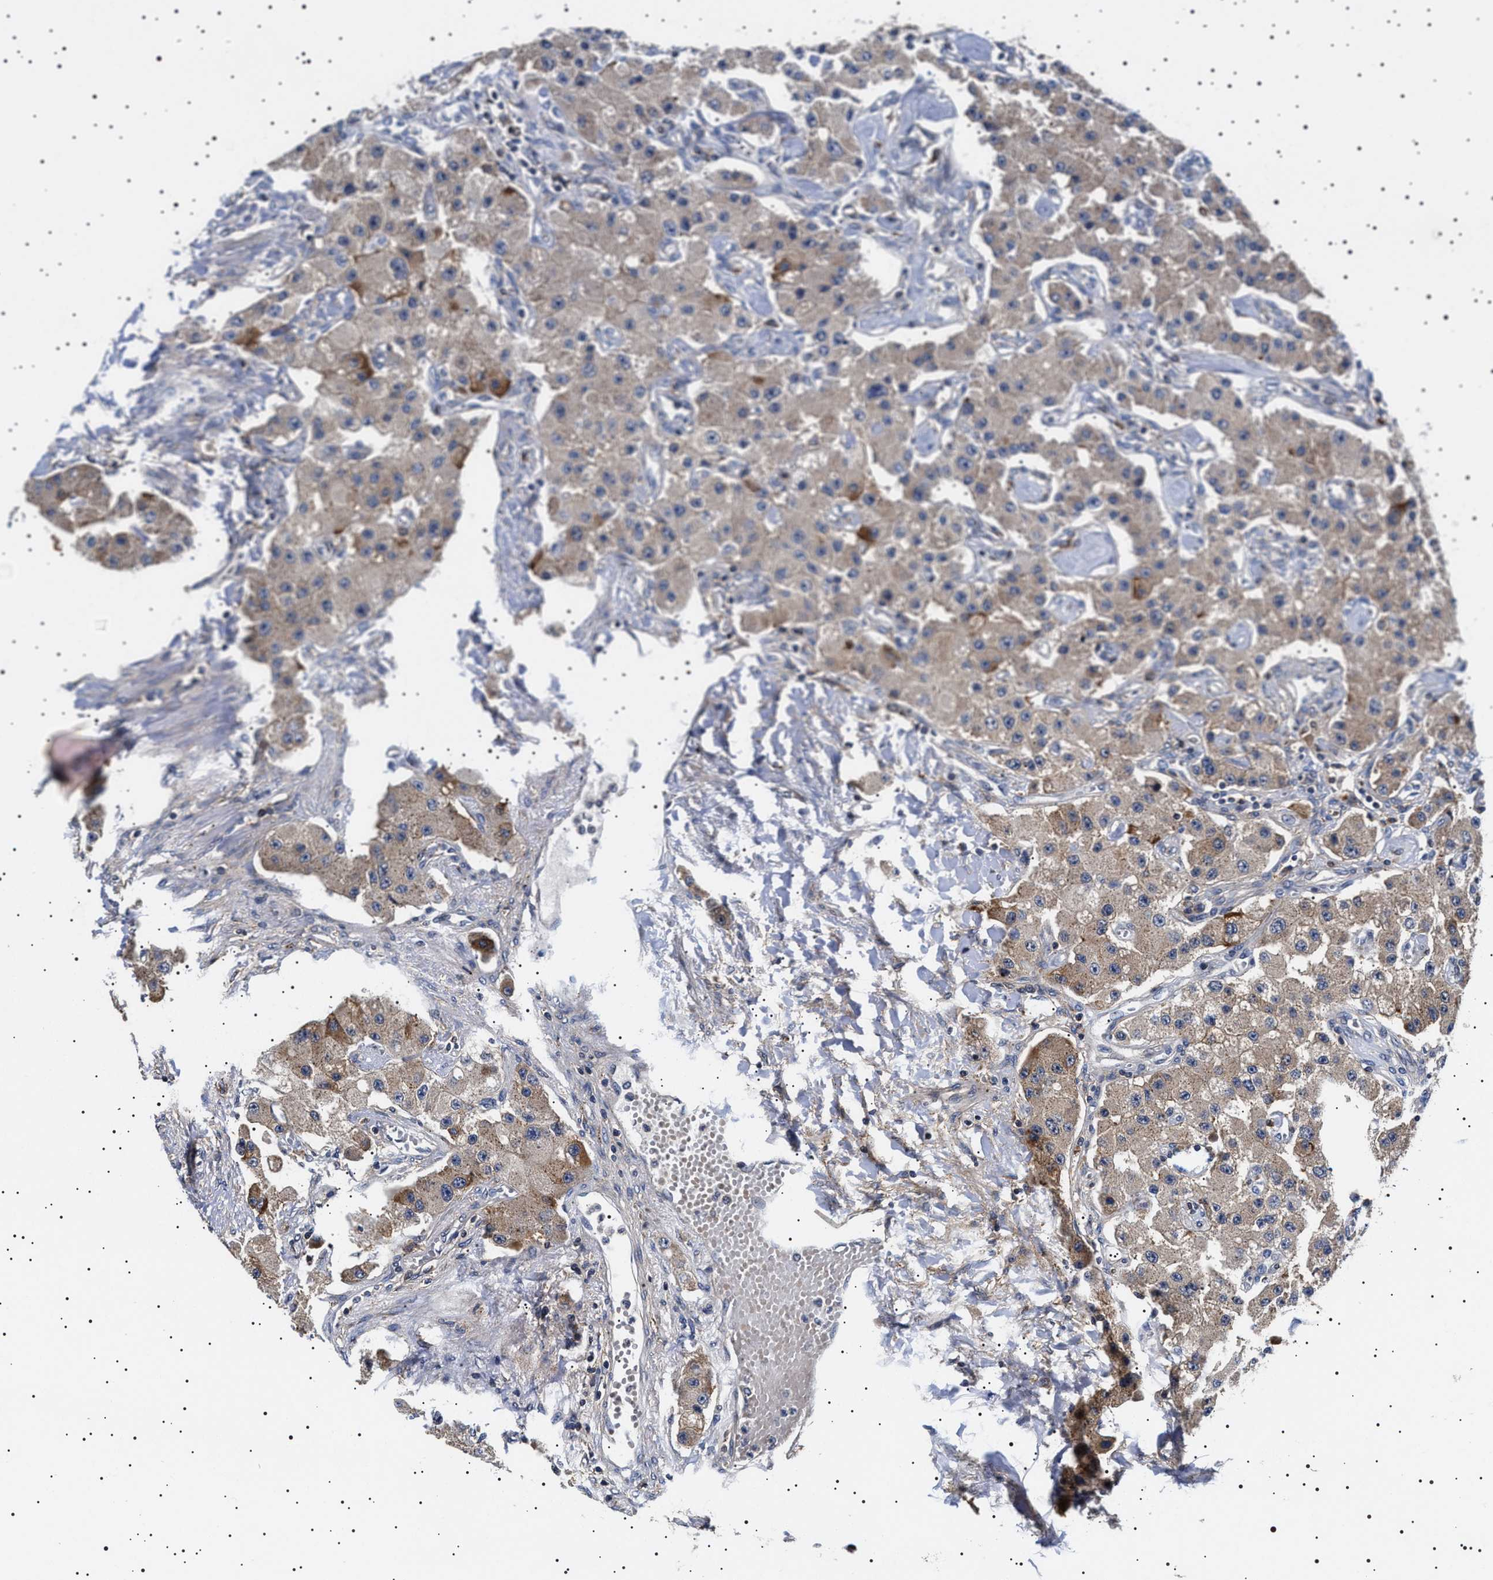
{"staining": {"intensity": "weak", "quantity": ">75%", "location": "cytoplasmic/membranous"}, "tissue": "carcinoid", "cell_type": "Tumor cells", "image_type": "cancer", "snomed": [{"axis": "morphology", "description": "Carcinoid, malignant, NOS"}, {"axis": "topography", "description": "Pancreas"}], "caption": "Weak cytoplasmic/membranous expression for a protein is identified in approximately >75% of tumor cells of malignant carcinoid using IHC.", "gene": "SLC4A7", "patient": {"sex": "male", "age": 41}}